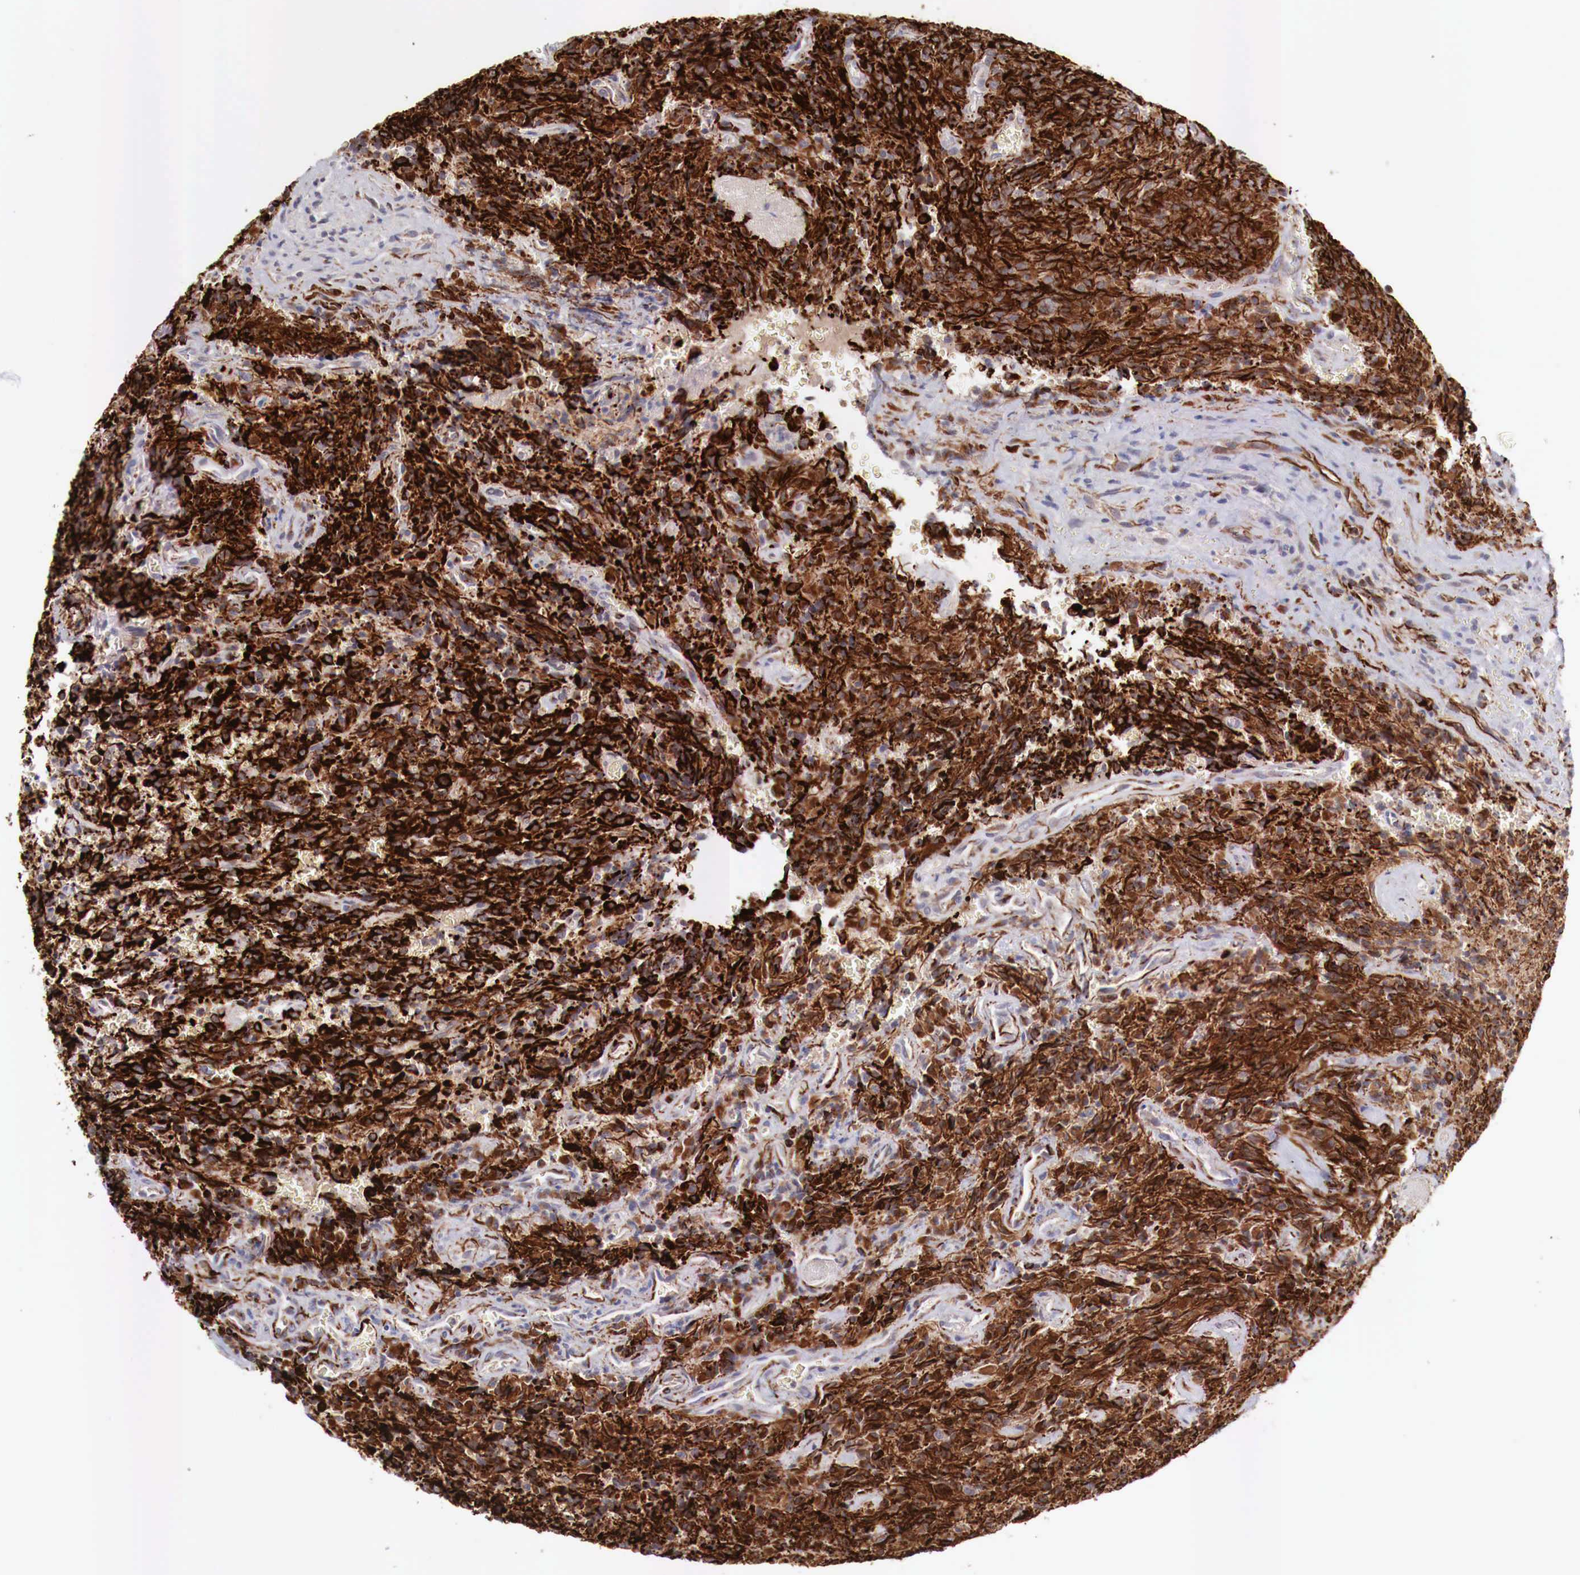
{"staining": {"intensity": "strong", "quantity": ">75%", "location": "cytoplasmic/membranous"}, "tissue": "glioma", "cell_type": "Tumor cells", "image_type": "cancer", "snomed": [{"axis": "morphology", "description": "Glioma, malignant, High grade"}, {"axis": "topography", "description": "Brain"}], "caption": "Strong cytoplasmic/membranous positivity is appreciated in about >75% of tumor cells in malignant high-grade glioma.", "gene": "WT1", "patient": {"sex": "male", "age": 56}}